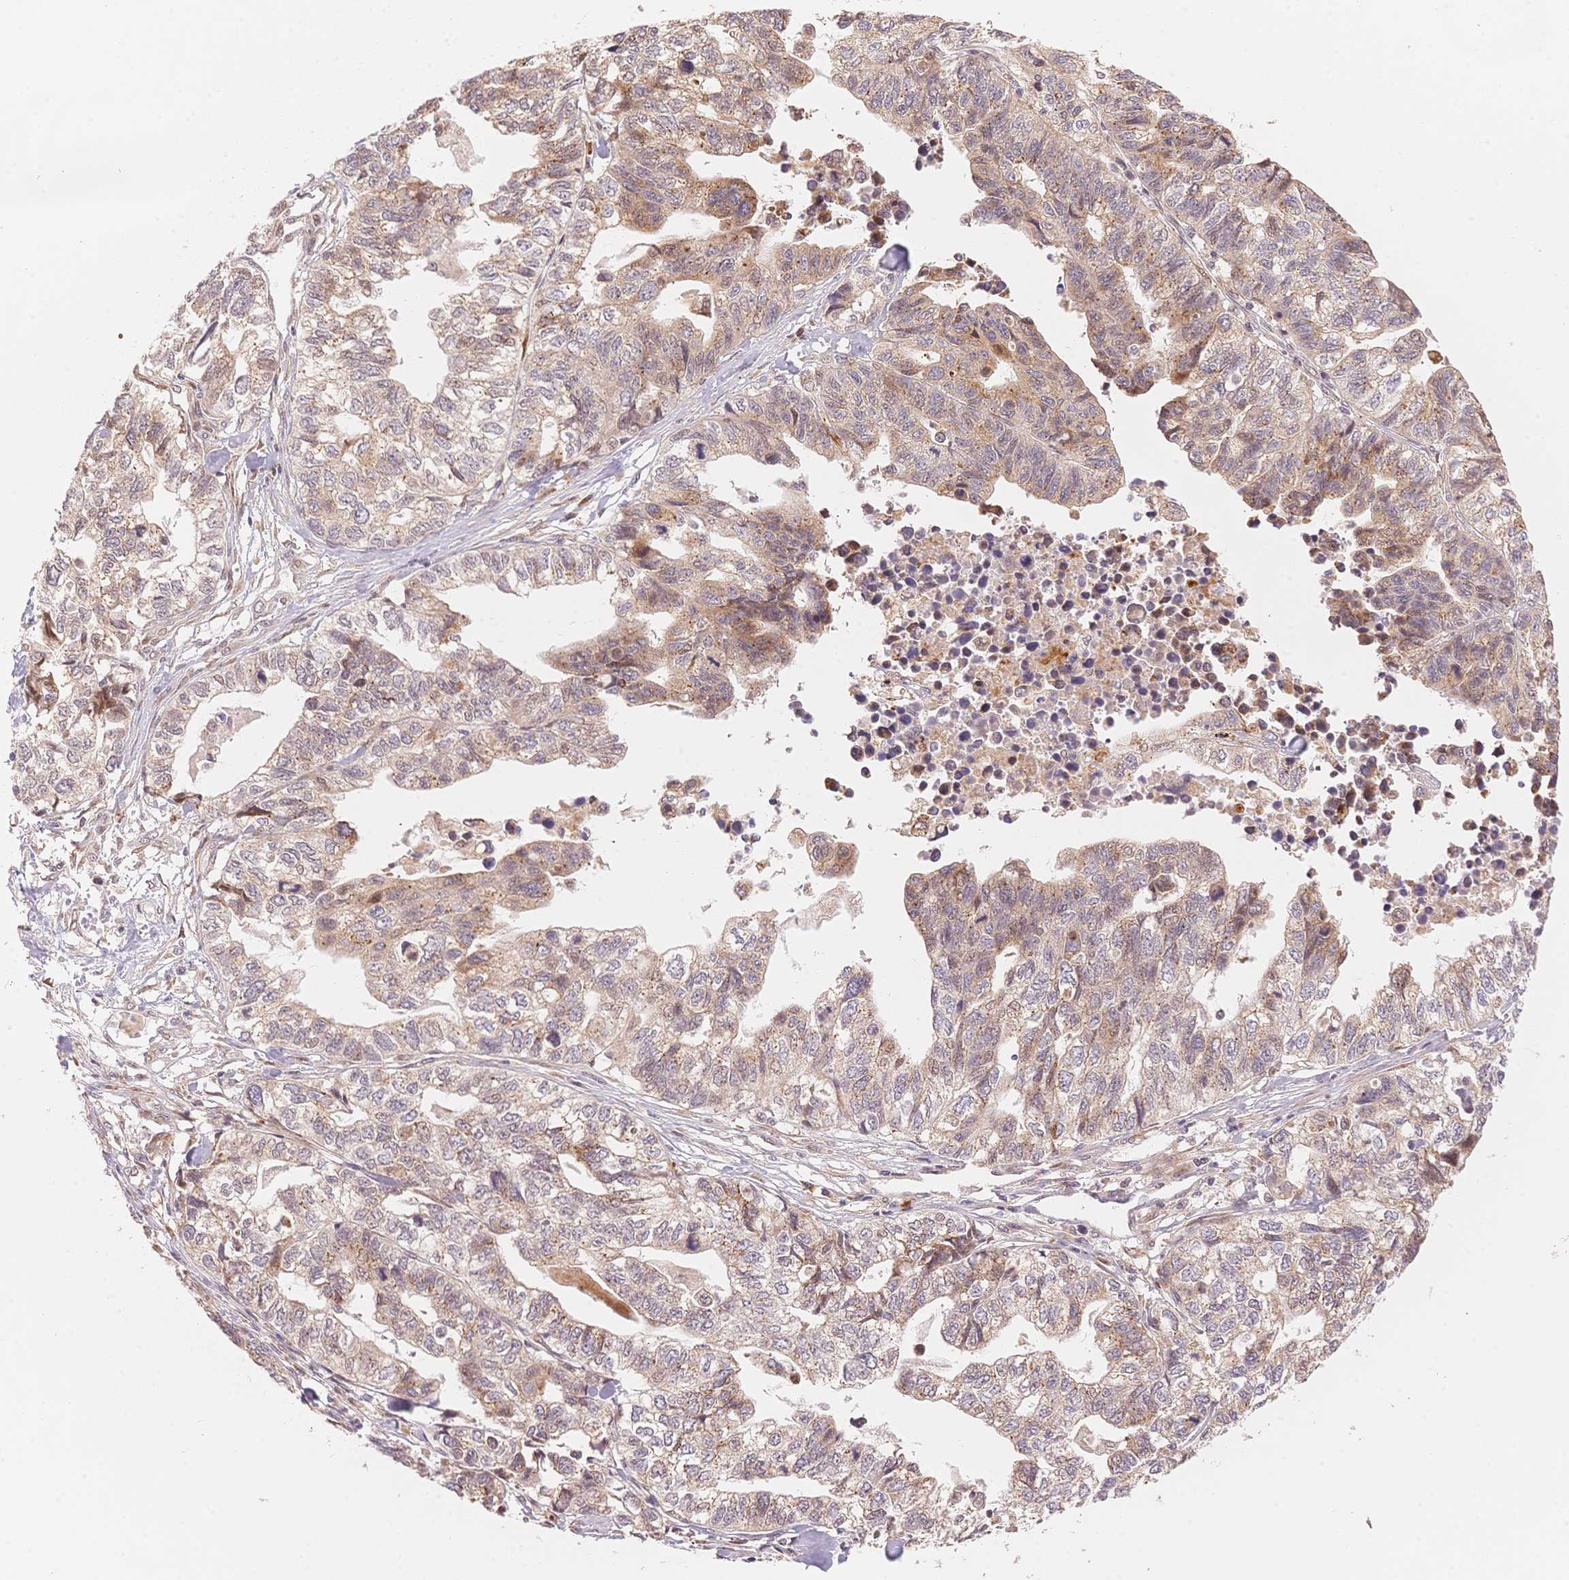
{"staining": {"intensity": "weak", "quantity": ">75%", "location": "cytoplasmic/membranous"}, "tissue": "stomach cancer", "cell_type": "Tumor cells", "image_type": "cancer", "snomed": [{"axis": "morphology", "description": "Adenocarcinoma, NOS"}, {"axis": "topography", "description": "Stomach, upper"}], "caption": "Tumor cells exhibit low levels of weak cytoplasmic/membranous positivity in approximately >75% of cells in adenocarcinoma (stomach). The protein of interest is stained brown, and the nuclei are stained in blue (DAB IHC with brightfield microscopy, high magnification).", "gene": "STK39", "patient": {"sex": "female", "age": 67}}